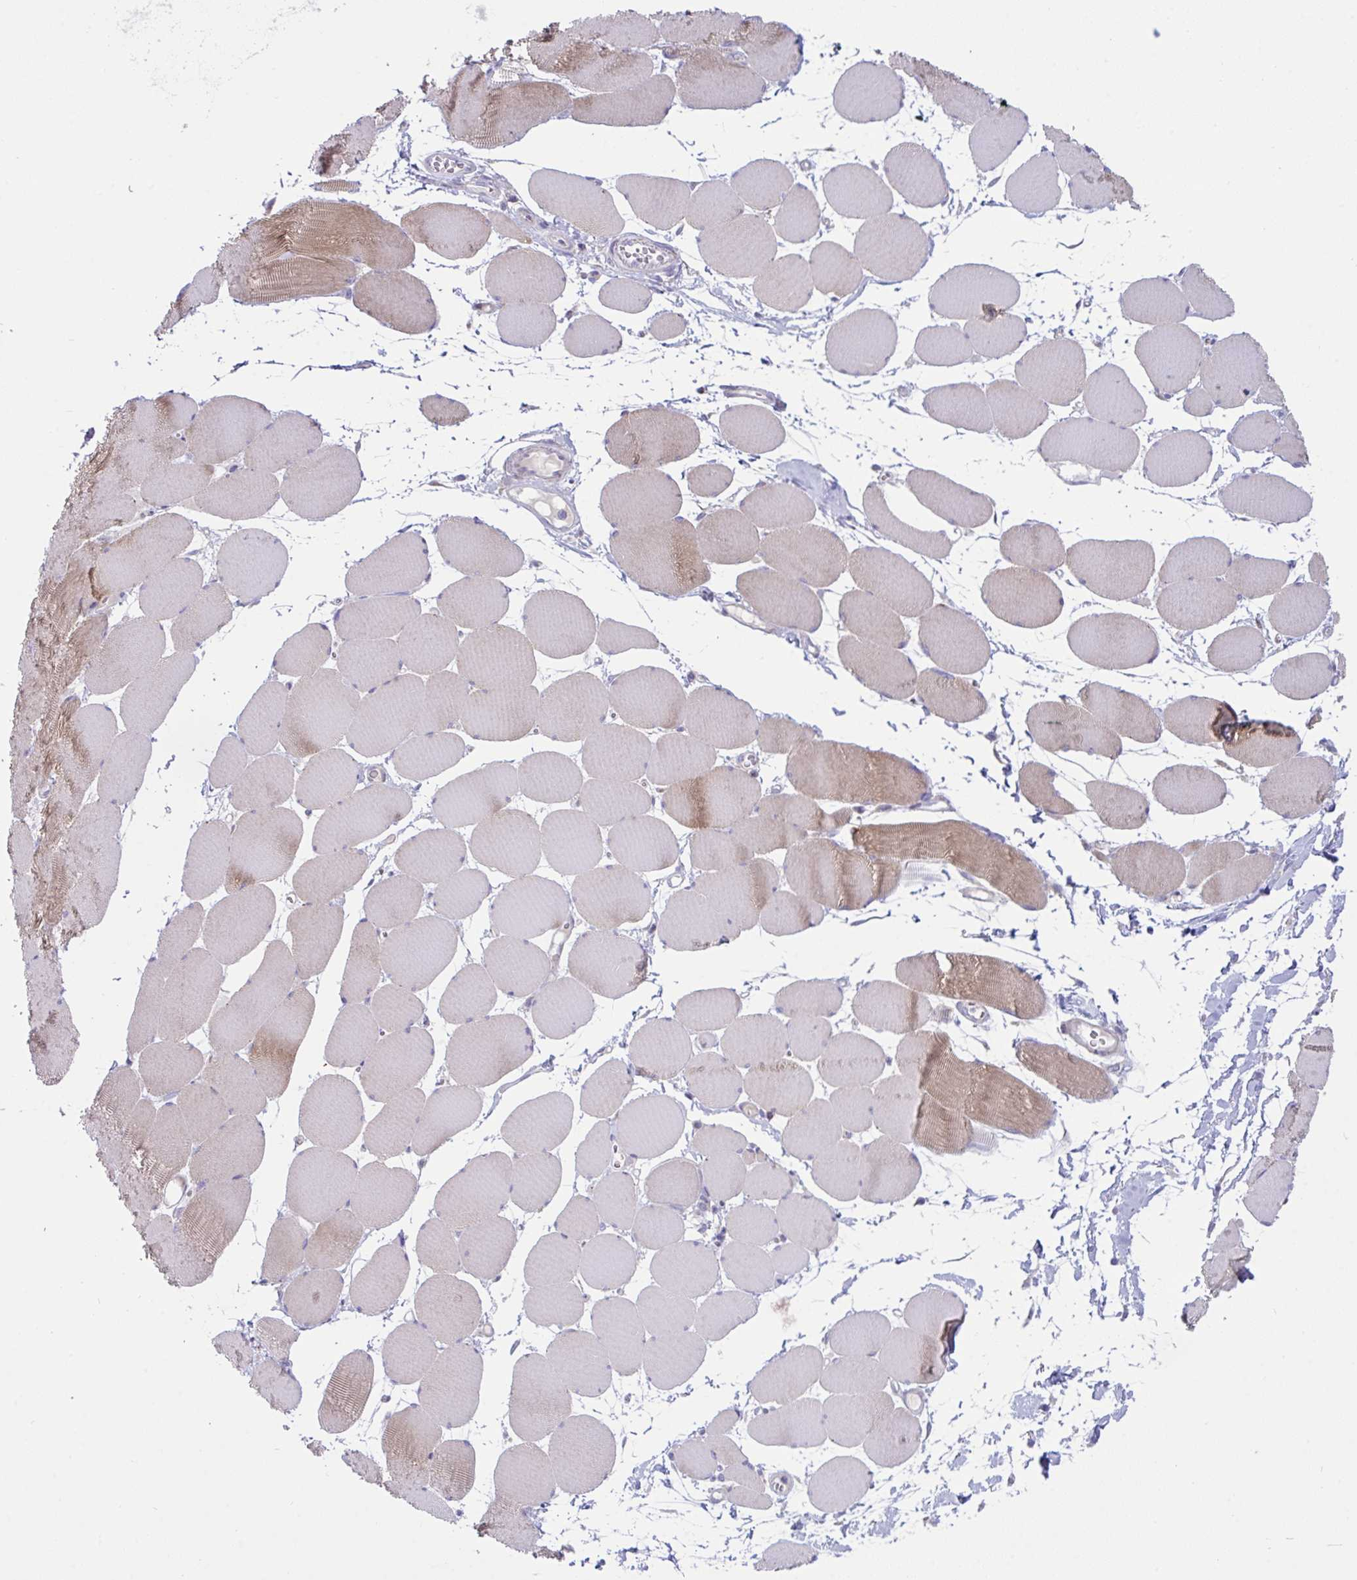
{"staining": {"intensity": "moderate", "quantity": "25%-75%", "location": "cytoplasmic/membranous"}, "tissue": "skeletal muscle", "cell_type": "Myocytes", "image_type": "normal", "snomed": [{"axis": "morphology", "description": "Normal tissue, NOS"}, {"axis": "topography", "description": "Skeletal muscle"}], "caption": "Skeletal muscle stained with IHC demonstrates moderate cytoplasmic/membranous positivity in about 25%-75% of myocytes.", "gene": "DTX3", "patient": {"sex": "female", "age": 75}}